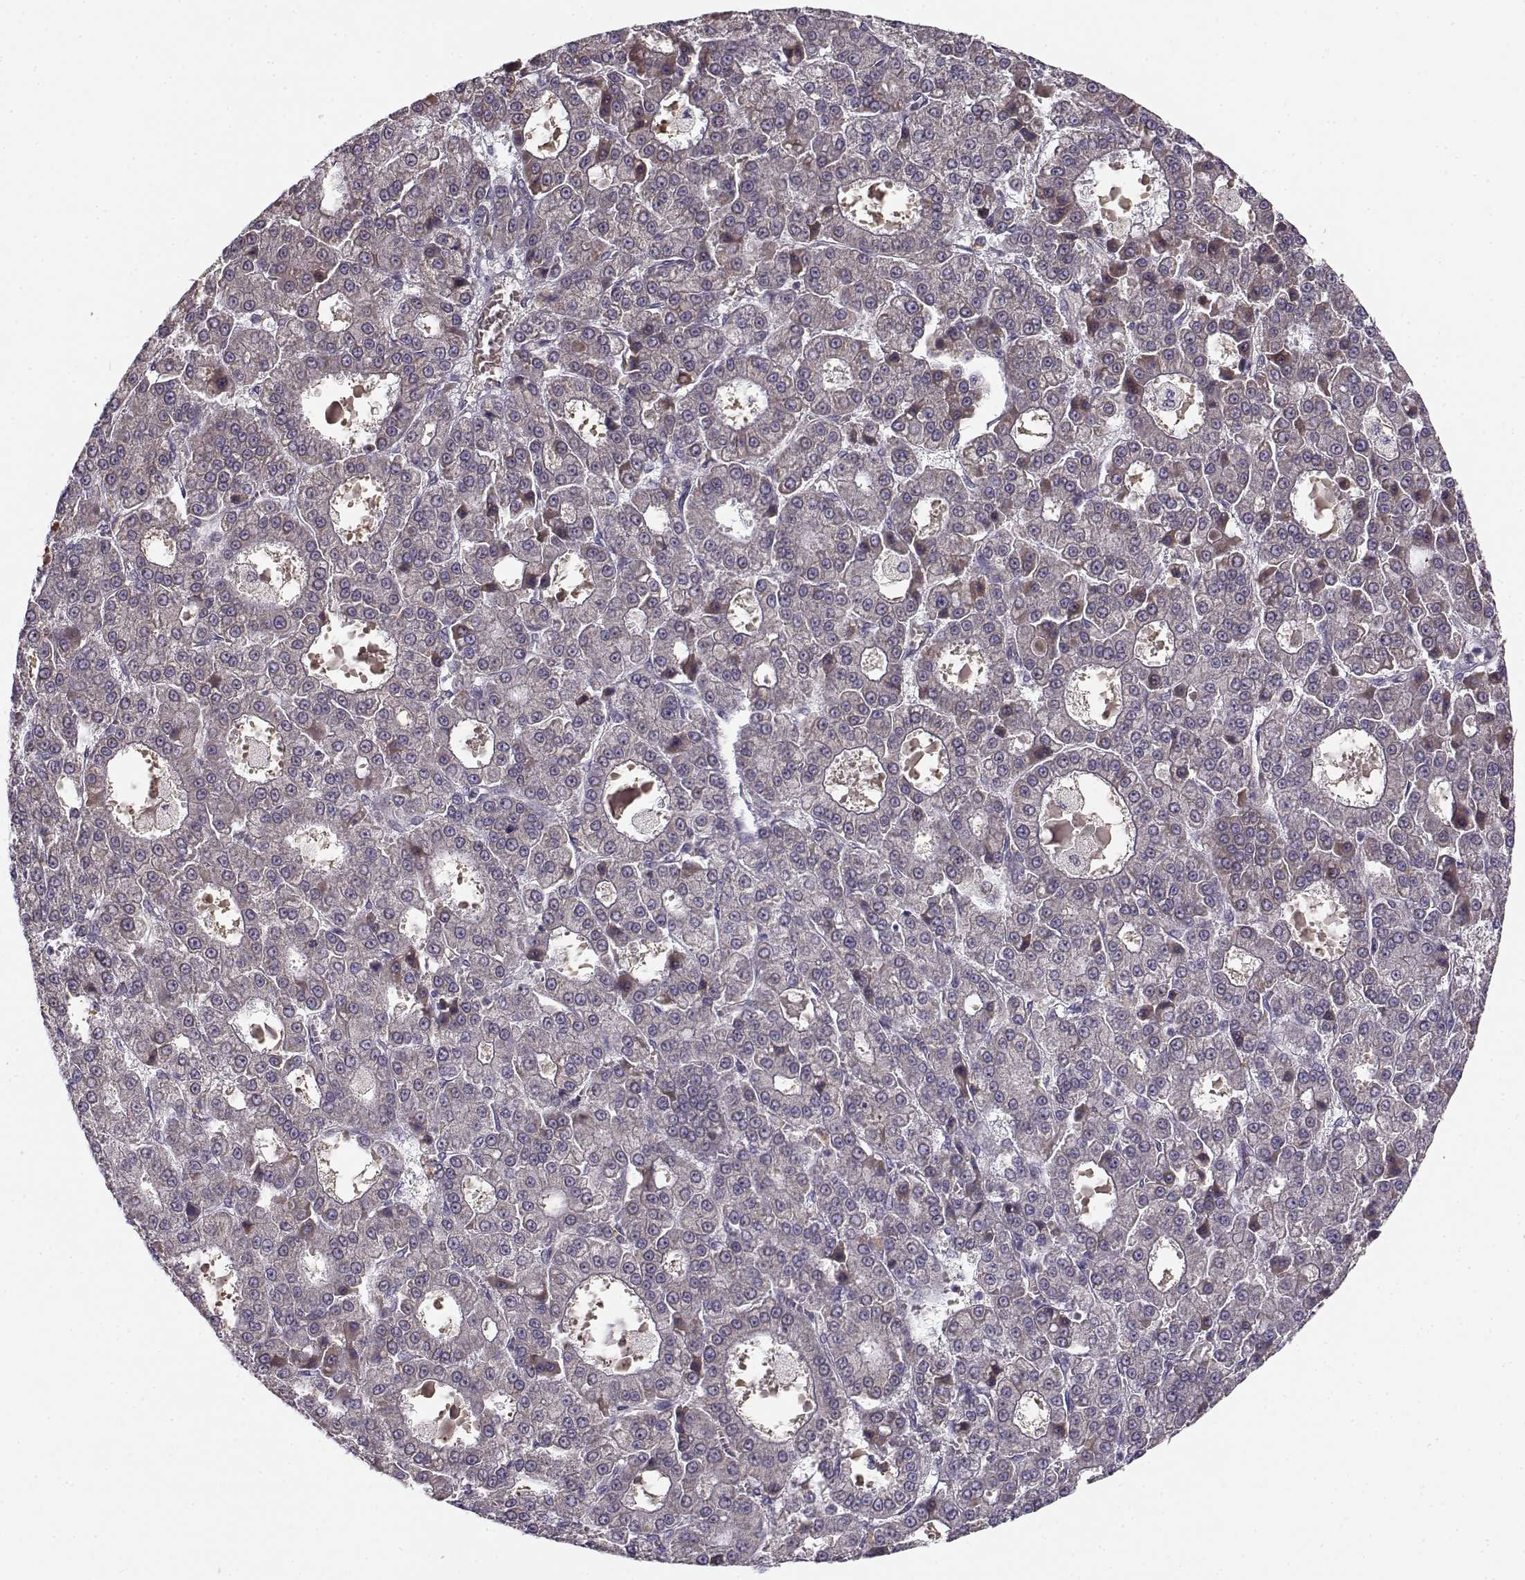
{"staining": {"intensity": "negative", "quantity": "none", "location": "none"}, "tissue": "liver cancer", "cell_type": "Tumor cells", "image_type": "cancer", "snomed": [{"axis": "morphology", "description": "Carcinoma, Hepatocellular, NOS"}, {"axis": "topography", "description": "Liver"}], "caption": "Liver hepatocellular carcinoma stained for a protein using immunohistochemistry reveals no expression tumor cells.", "gene": "SLC4A5", "patient": {"sex": "male", "age": 70}}